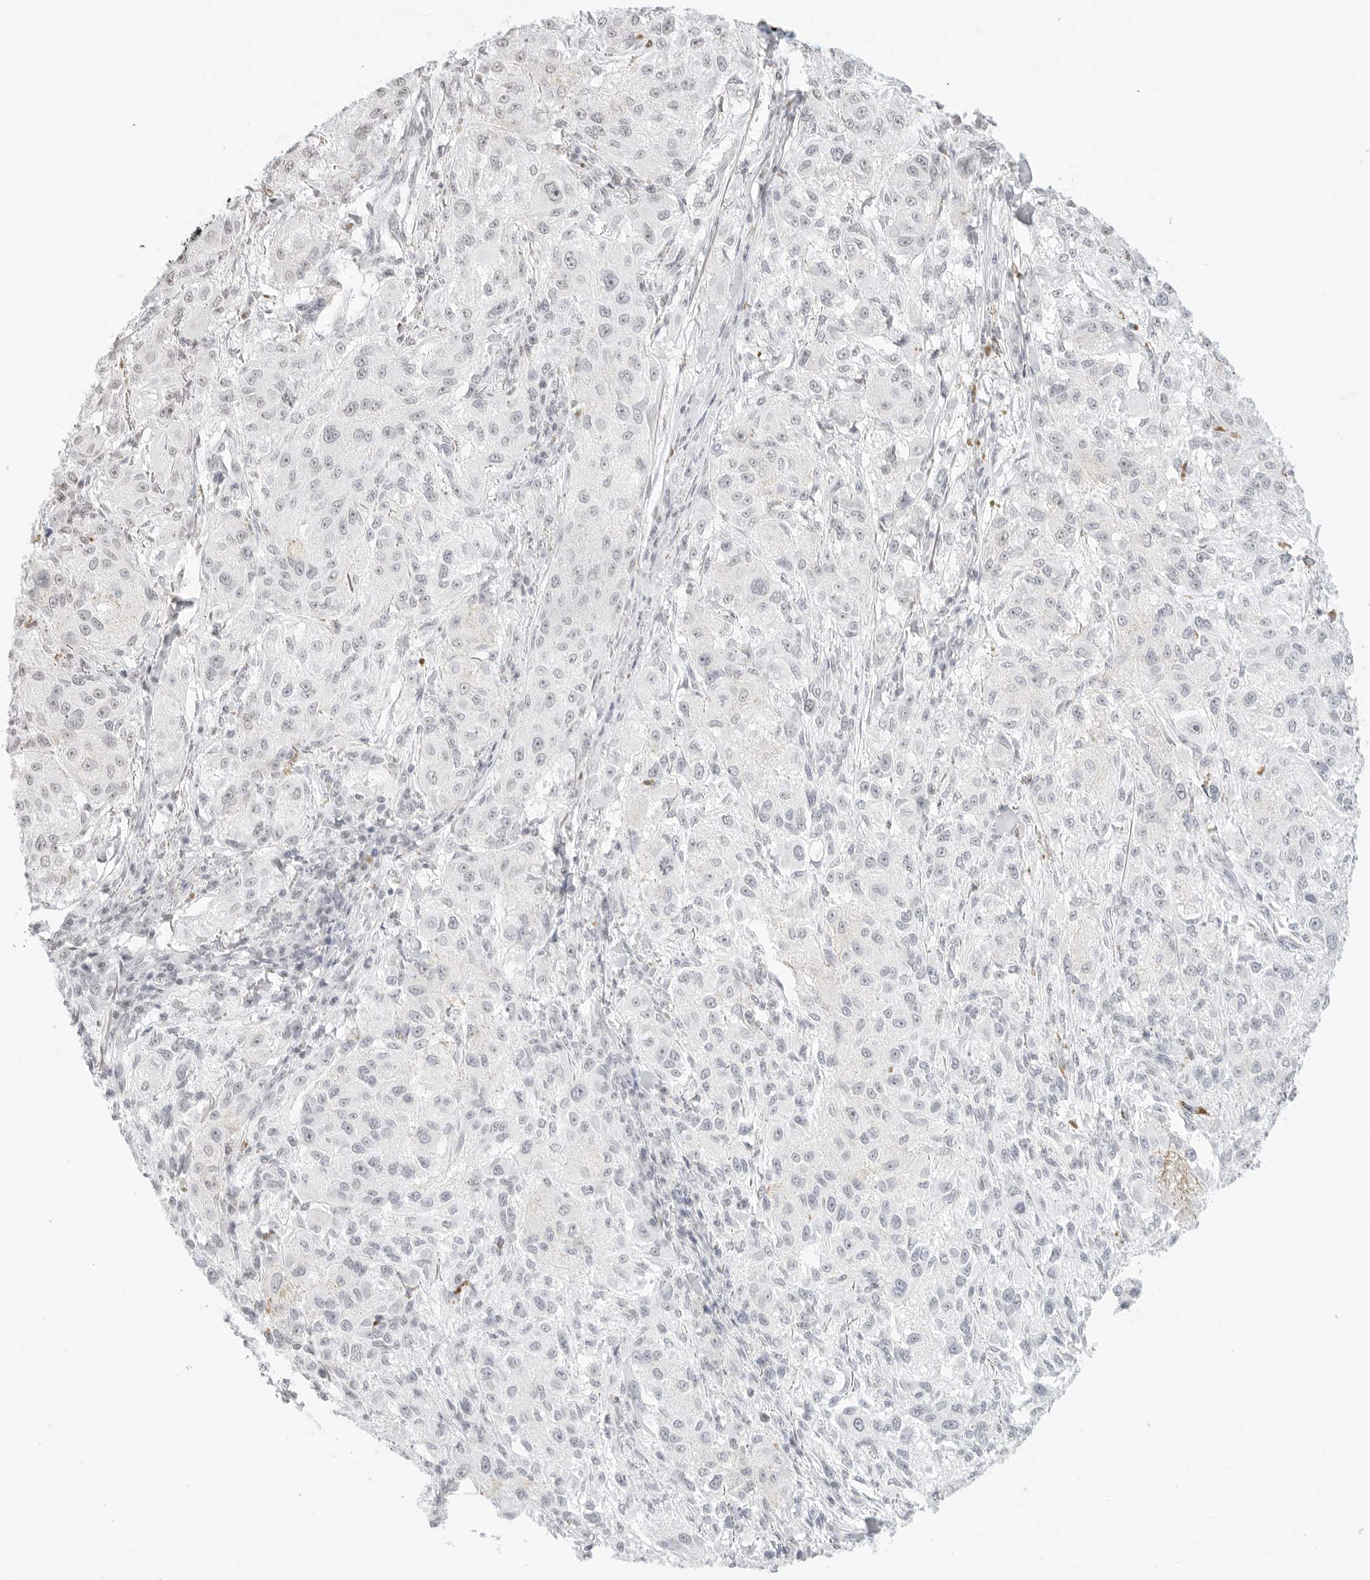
{"staining": {"intensity": "negative", "quantity": "none", "location": "none"}, "tissue": "melanoma", "cell_type": "Tumor cells", "image_type": "cancer", "snomed": [{"axis": "morphology", "description": "Necrosis, NOS"}, {"axis": "morphology", "description": "Malignant melanoma, NOS"}, {"axis": "topography", "description": "Skin"}], "caption": "This is an immunohistochemistry (IHC) image of human melanoma. There is no staining in tumor cells.", "gene": "FBLN5", "patient": {"sex": "female", "age": 87}}